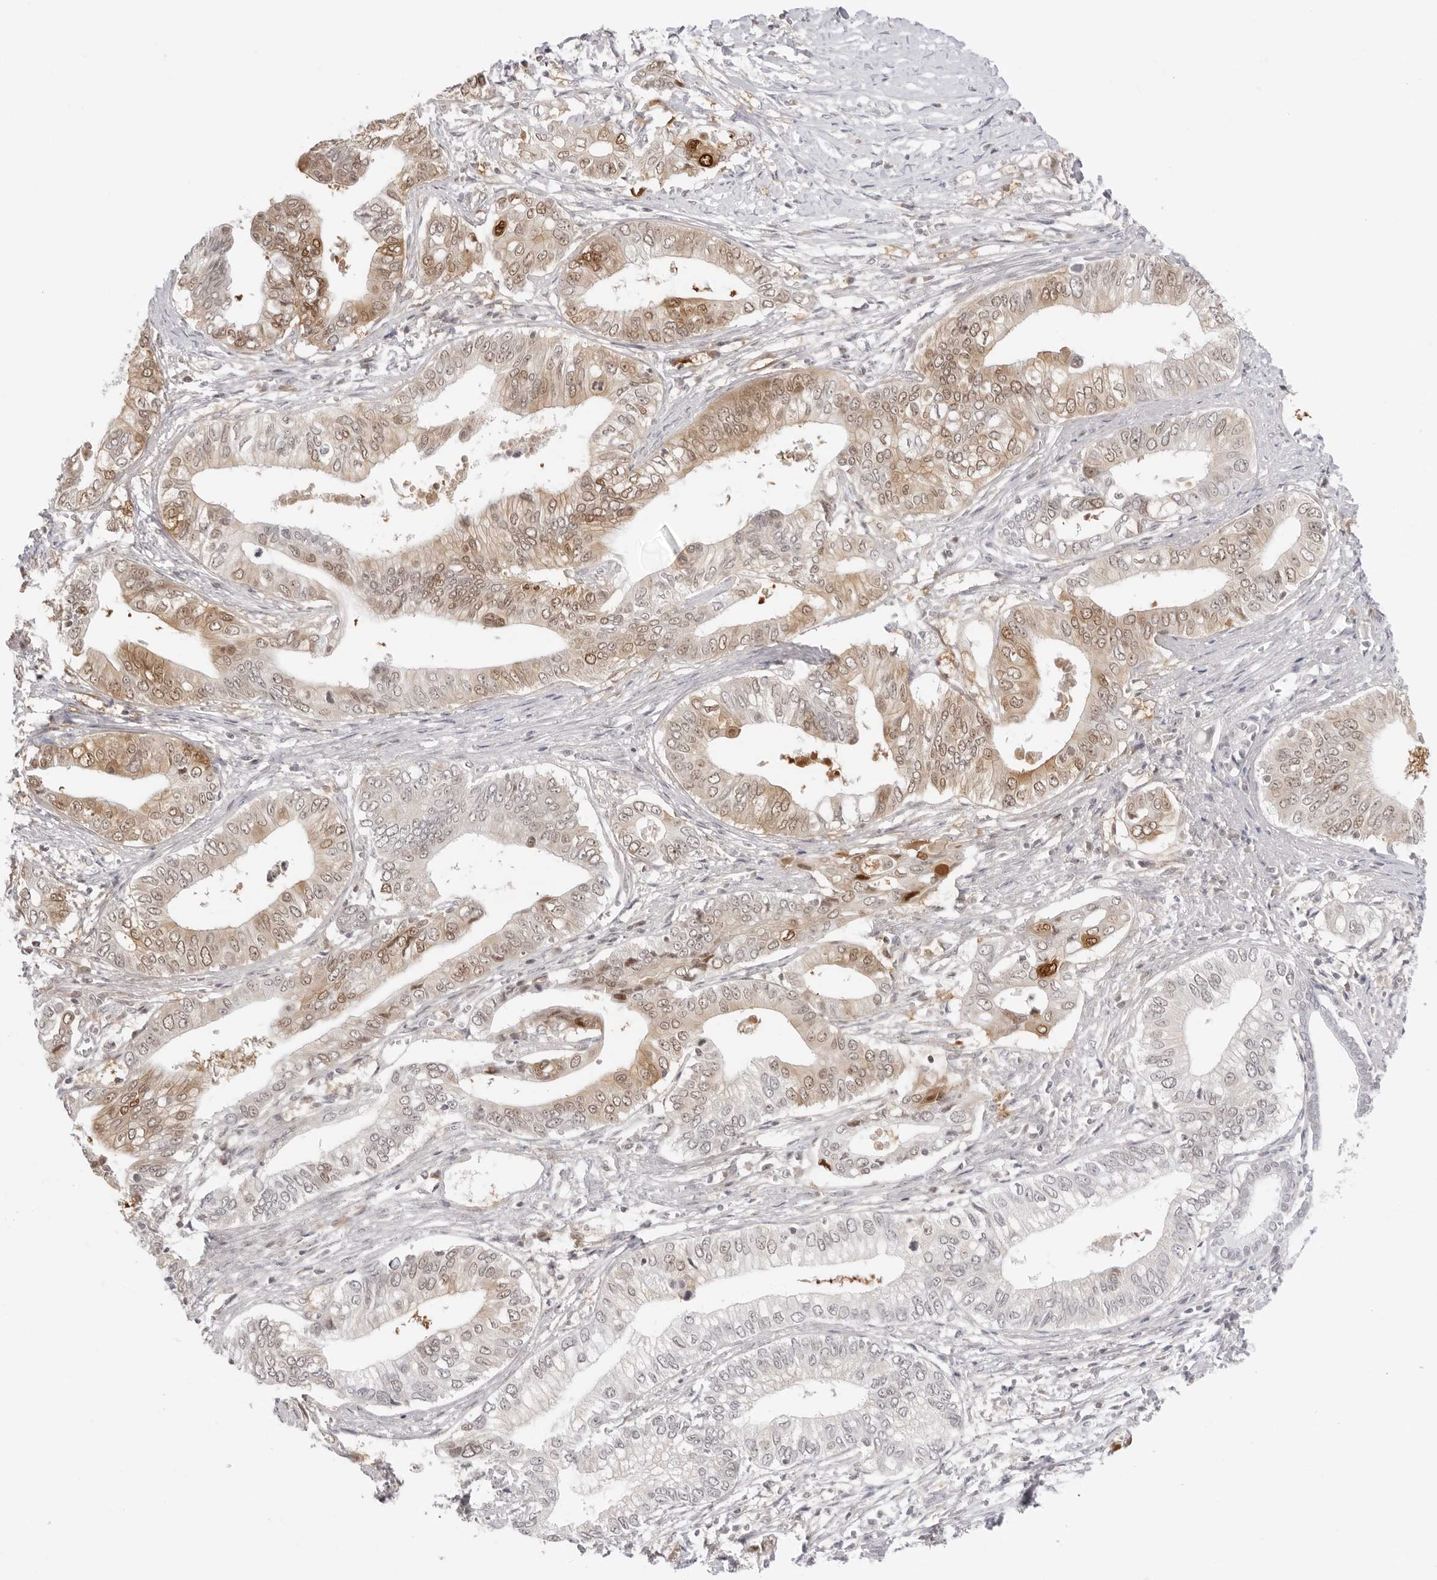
{"staining": {"intensity": "moderate", "quantity": ">75%", "location": "cytoplasmic/membranous,nuclear"}, "tissue": "pancreatic cancer", "cell_type": "Tumor cells", "image_type": "cancer", "snomed": [{"axis": "morphology", "description": "Normal tissue, NOS"}, {"axis": "morphology", "description": "Adenocarcinoma, NOS"}, {"axis": "topography", "description": "Pancreas"}, {"axis": "topography", "description": "Peripheral nerve tissue"}], "caption": "This histopathology image reveals immunohistochemistry staining of human adenocarcinoma (pancreatic), with medium moderate cytoplasmic/membranous and nuclear staining in about >75% of tumor cells.", "gene": "FDPS", "patient": {"sex": "male", "age": 59}}